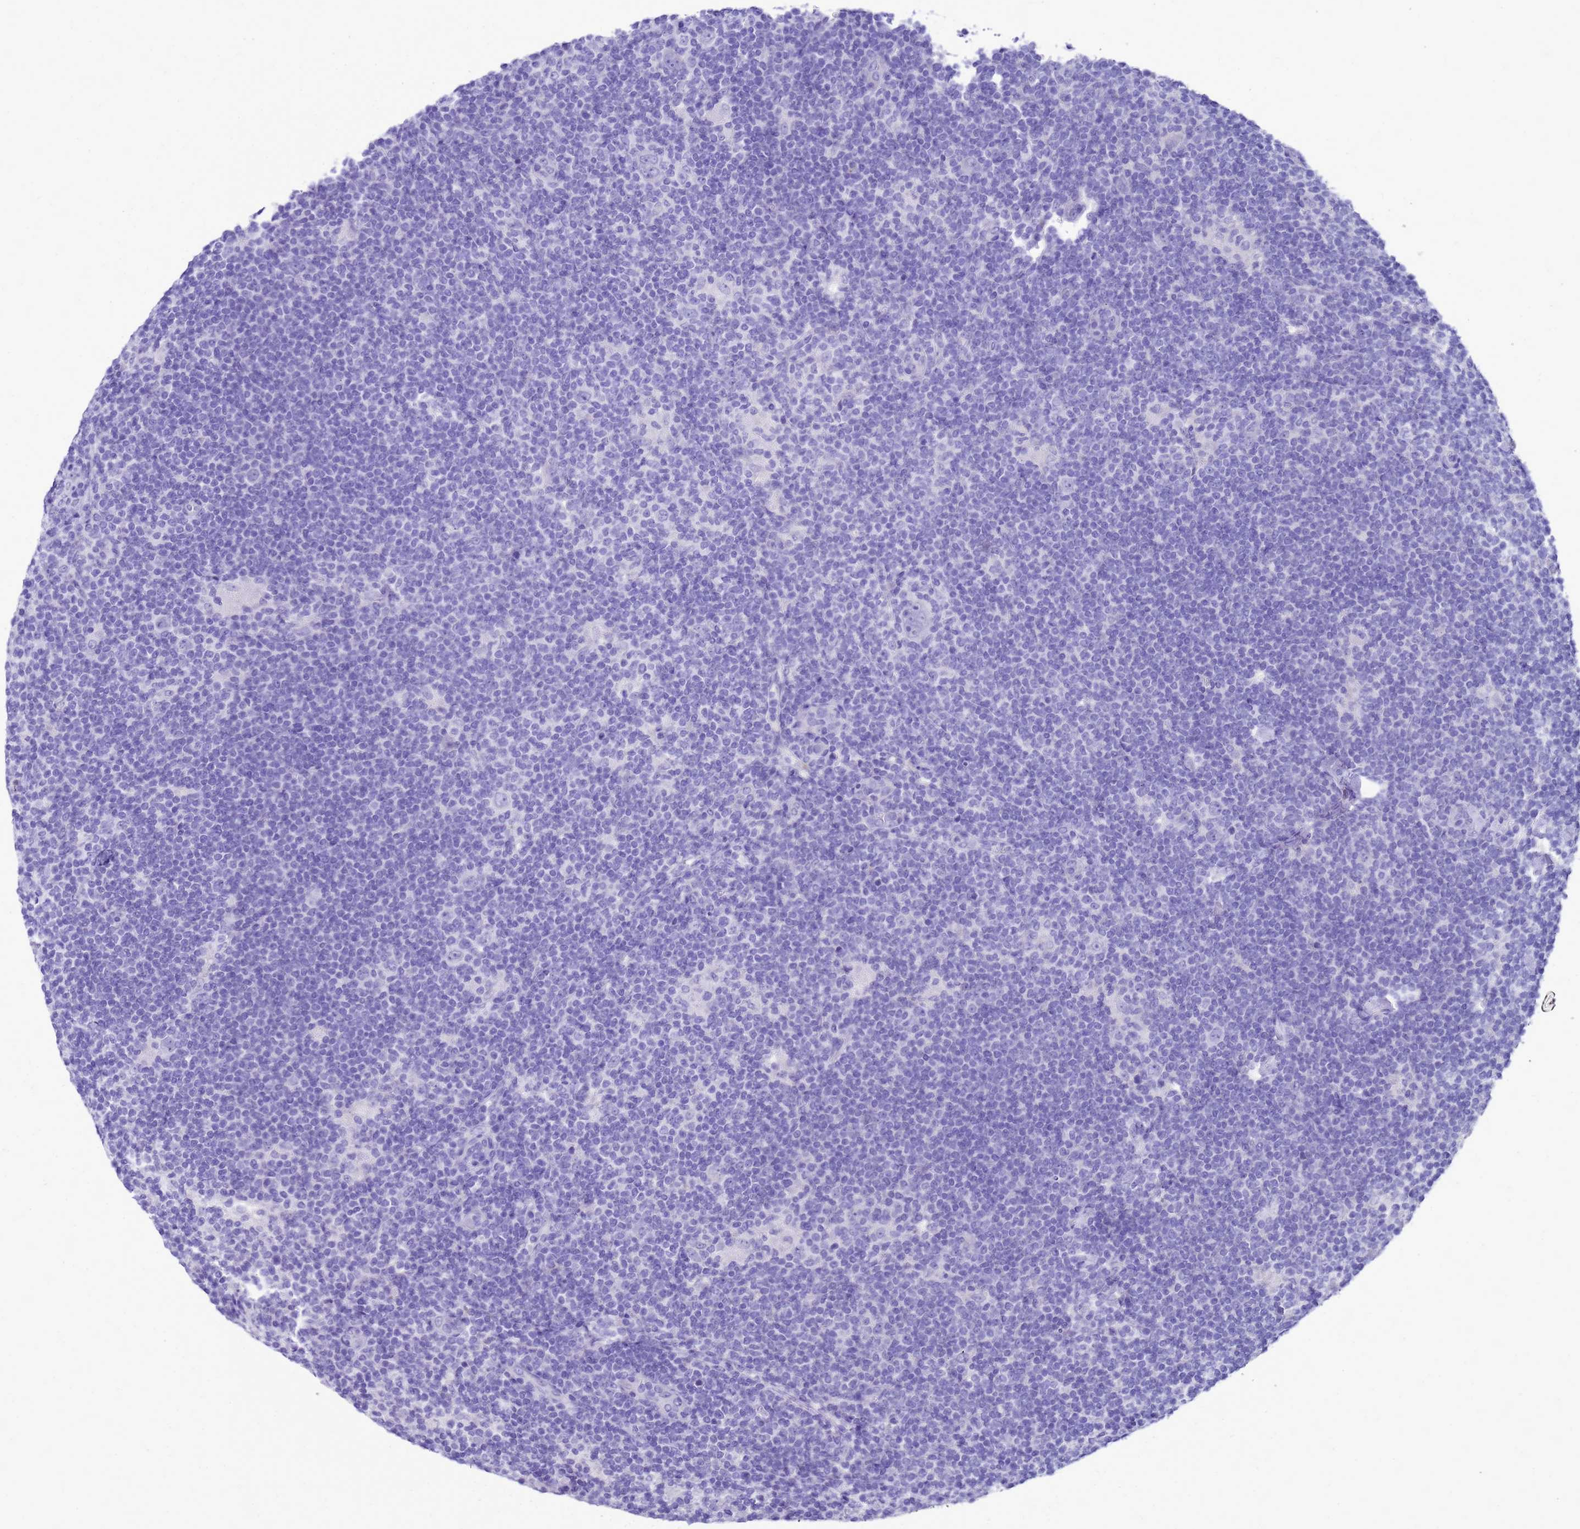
{"staining": {"intensity": "negative", "quantity": "none", "location": "none"}, "tissue": "lymphoma", "cell_type": "Tumor cells", "image_type": "cancer", "snomed": [{"axis": "morphology", "description": "Hodgkin's disease, NOS"}, {"axis": "topography", "description": "Lymph node"}], "caption": "Protein analysis of lymphoma reveals no significant positivity in tumor cells.", "gene": "BEST2", "patient": {"sex": "female", "age": 57}}